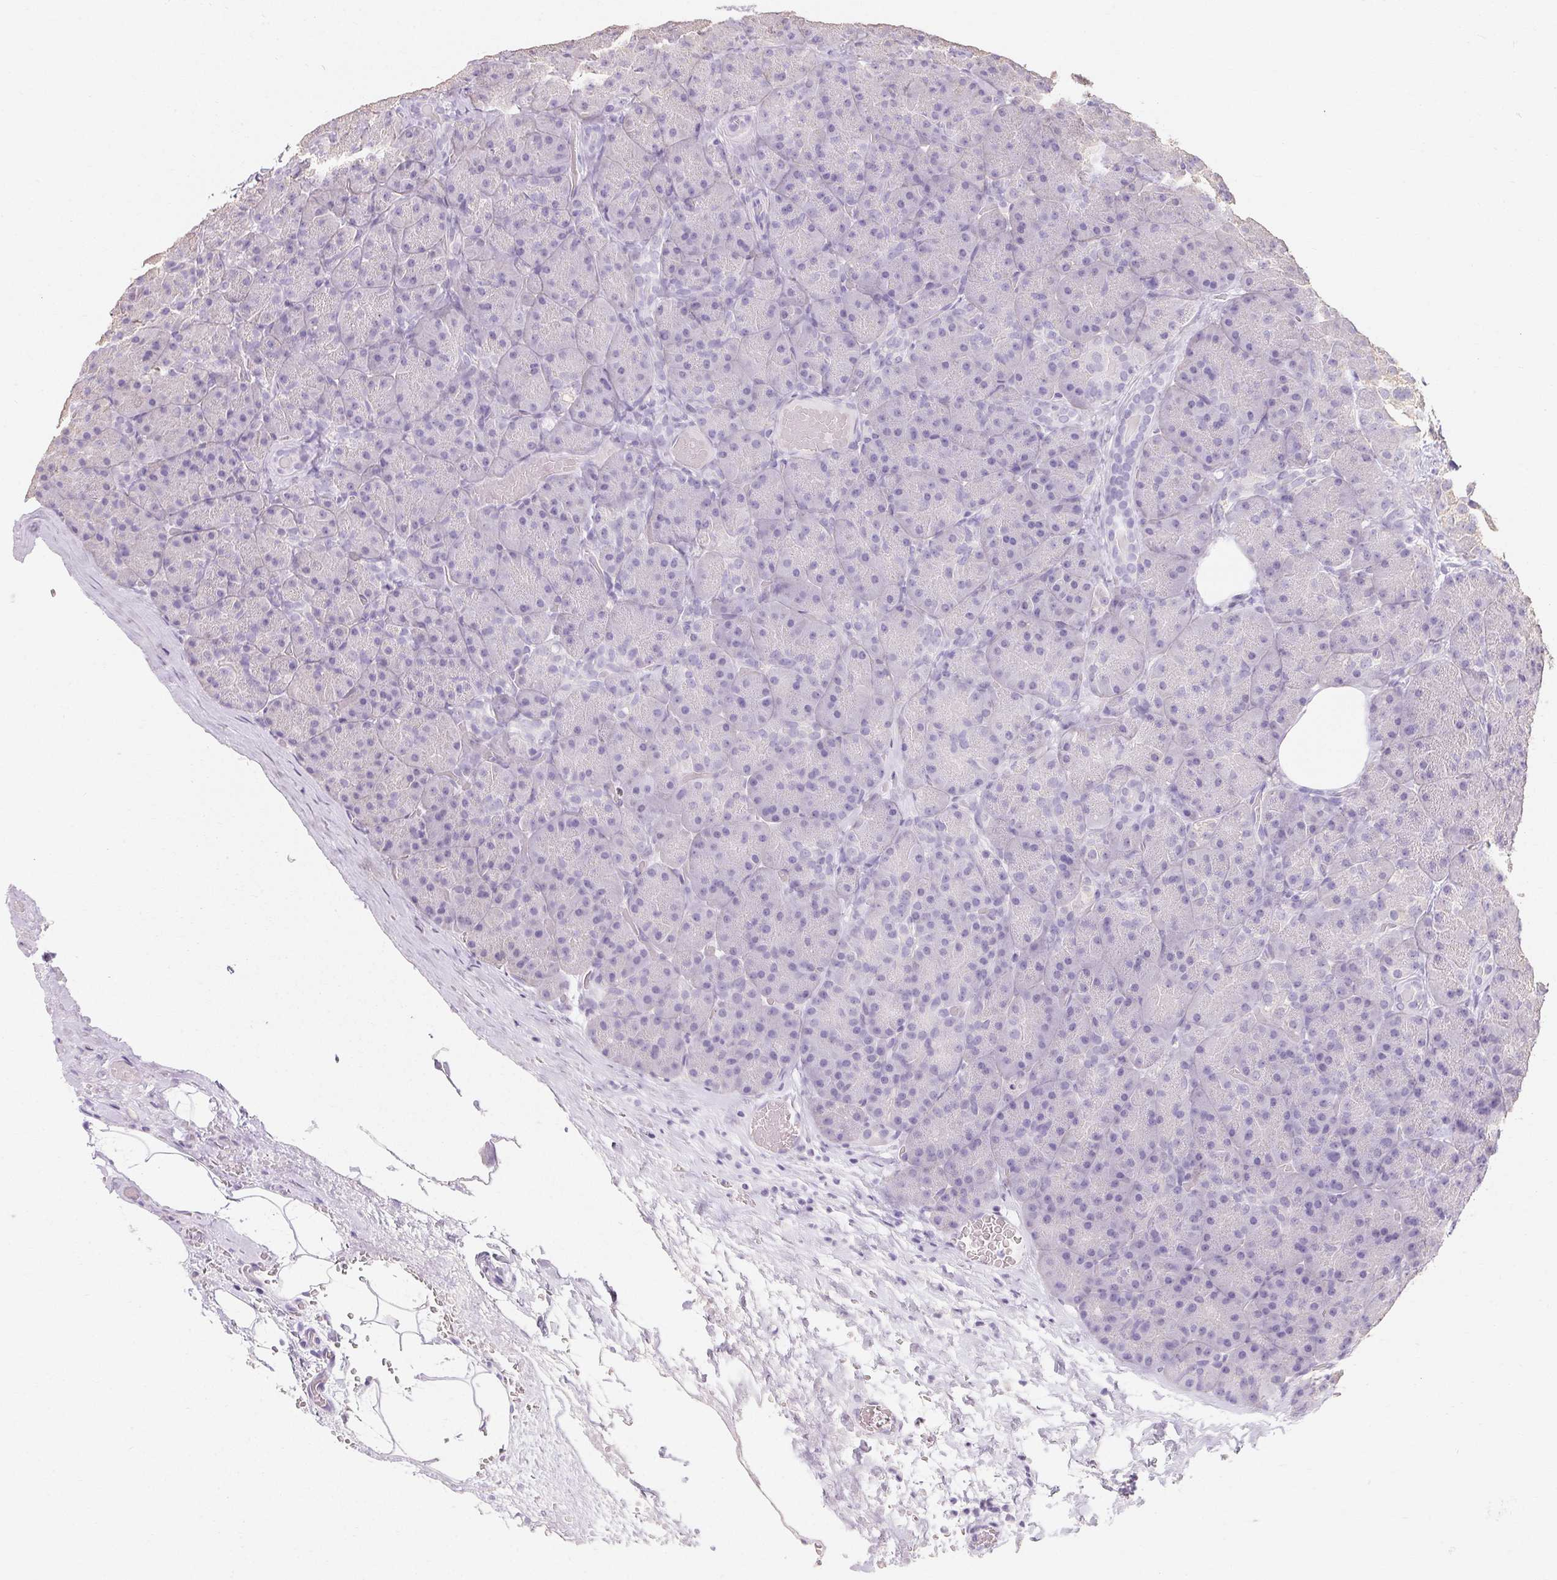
{"staining": {"intensity": "negative", "quantity": "none", "location": "none"}, "tissue": "pancreas", "cell_type": "Exocrine glandular cells", "image_type": "normal", "snomed": [{"axis": "morphology", "description": "Normal tissue, NOS"}, {"axis": "topography", "description": "Pancreas"}], "caption": "DAB immunohistochemical staining of benign pancreas demonstrates no significant positivity in exocrine glandular cells.", "gene": "MAP7D2", "patient": {"sex": "male", "age": 57}}